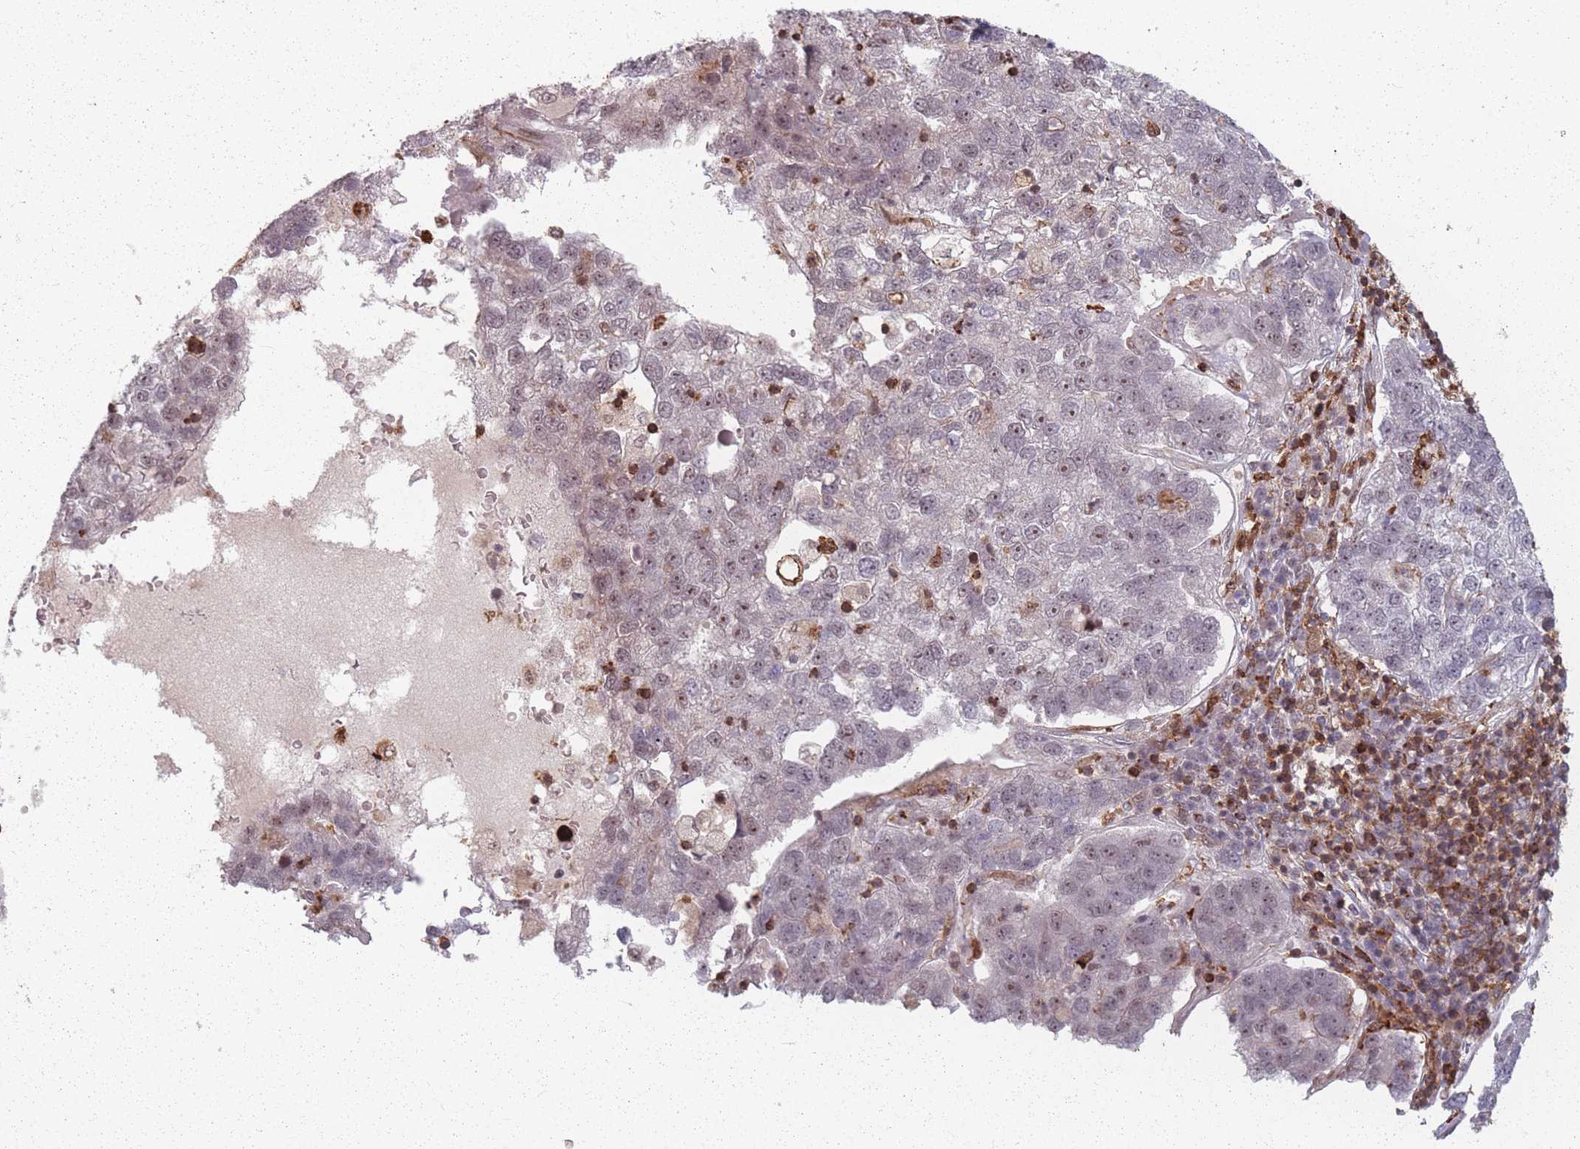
{"staining": {"intensity": "weak", "quantity": "<25%", "location": "nuclear"}, "tissue": "pancreatic cancer", "cell_type": "Tumor cells", "image_type": "cancer", "snomed": [{"axis": "morphology", "description": "Adenocarcinoma, NOS"}, {"axis": "topography", "description": "Pancreas"}], "caption": "The micrograph displays no staining of tumor cells in pancreatic cancer (adenocarcinoma).", "gene": "WDR55", "patient": {"sex": "female", "age": 61}}